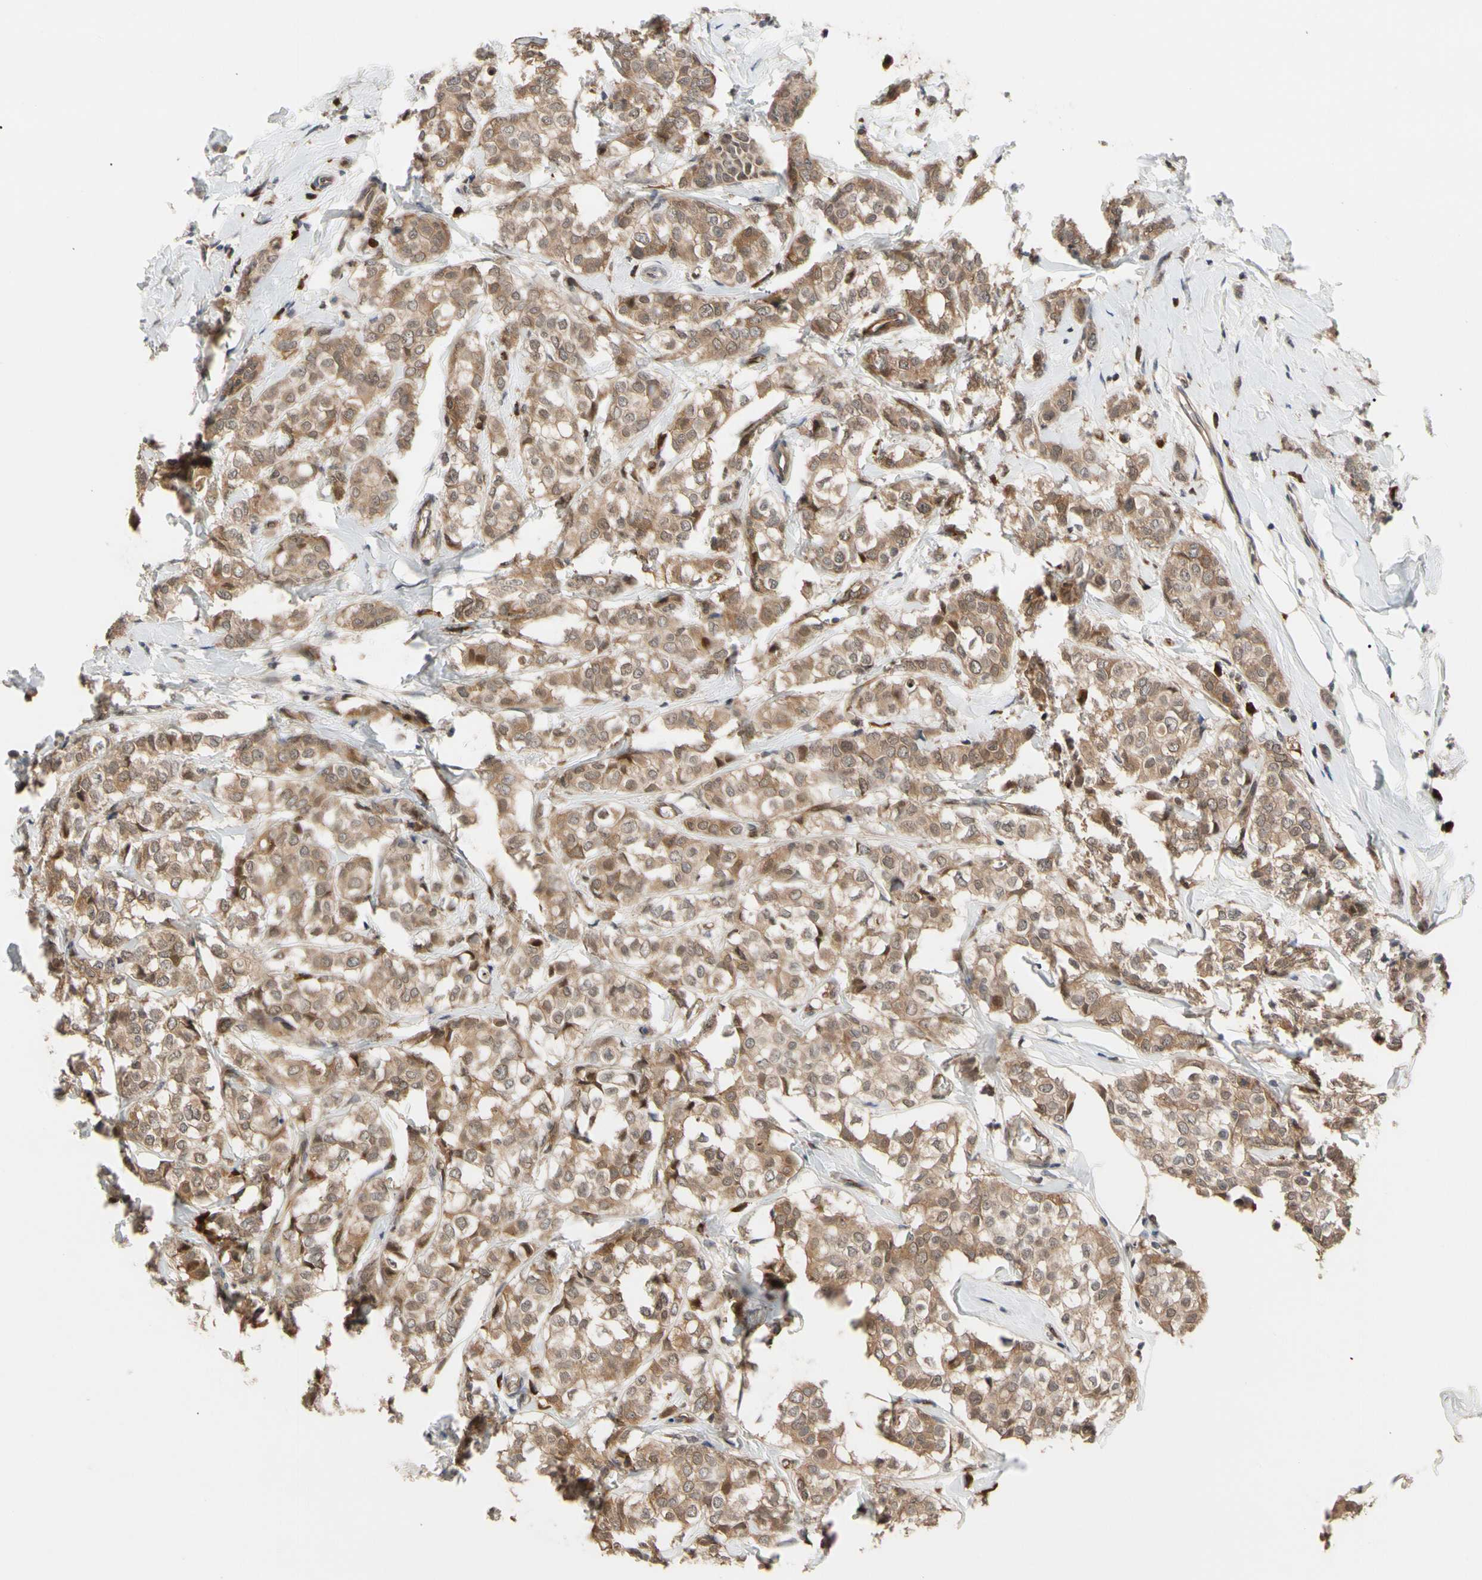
{"staining": {"intensity": "moderate", "quantity": ">75%", "location": "cytoplasmic/membranous"}, "tissue": "breast cancer", "cell_type": "Tumor cells", "image_type": "cancer", "snomed": [{"axis": "morphology", "description": "Lobular carcinoma"}, {"axis": "topography", "description": "Breast"}], "caption": "Tumor cells show medium levels of moderate cytoplasmic/membranous expression in about >75% of cells in breast cancer (lobular carcinoma). Nuclei are stained in blue.", "gene": "CYTIP", "patient": {"sex": "female", "age": 60}}